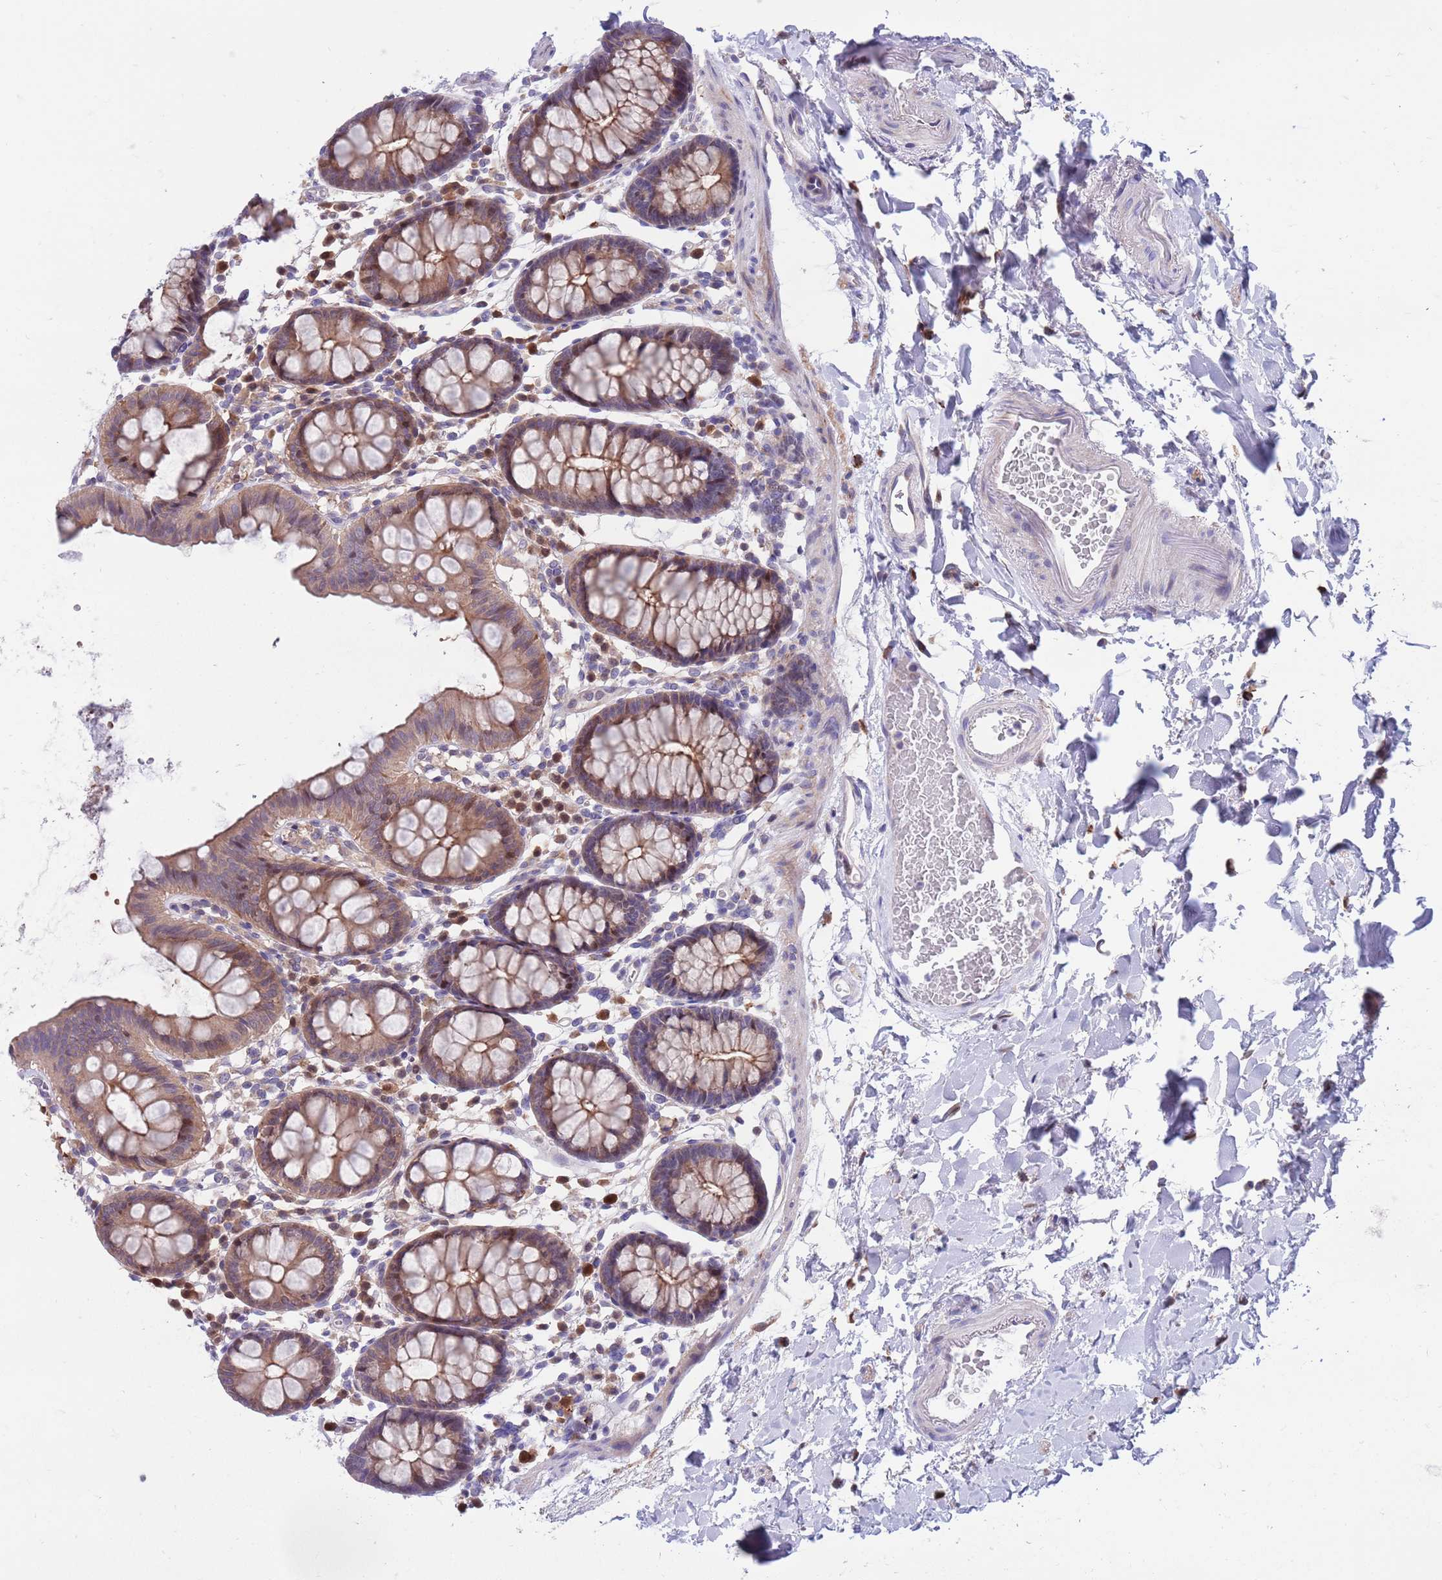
{"staining": {"intensity": "negative", "quantity": "none", "location": "none"}, "tissue": "colon", "cell_type": "Endothelial cells", "image_type": "normal", "snomed": [{"axis": "morphology", "description": "Normal tissue, NOS"}, {"axis": "topography", "description": "Colon"}], "caption": "This is an immunohistochemistry (IHC) micrograph of unremarkable colon. There is no staining in endothelial cells.", "gene": "KLHL29", "patient": {"sex": "male", "age": 75}}